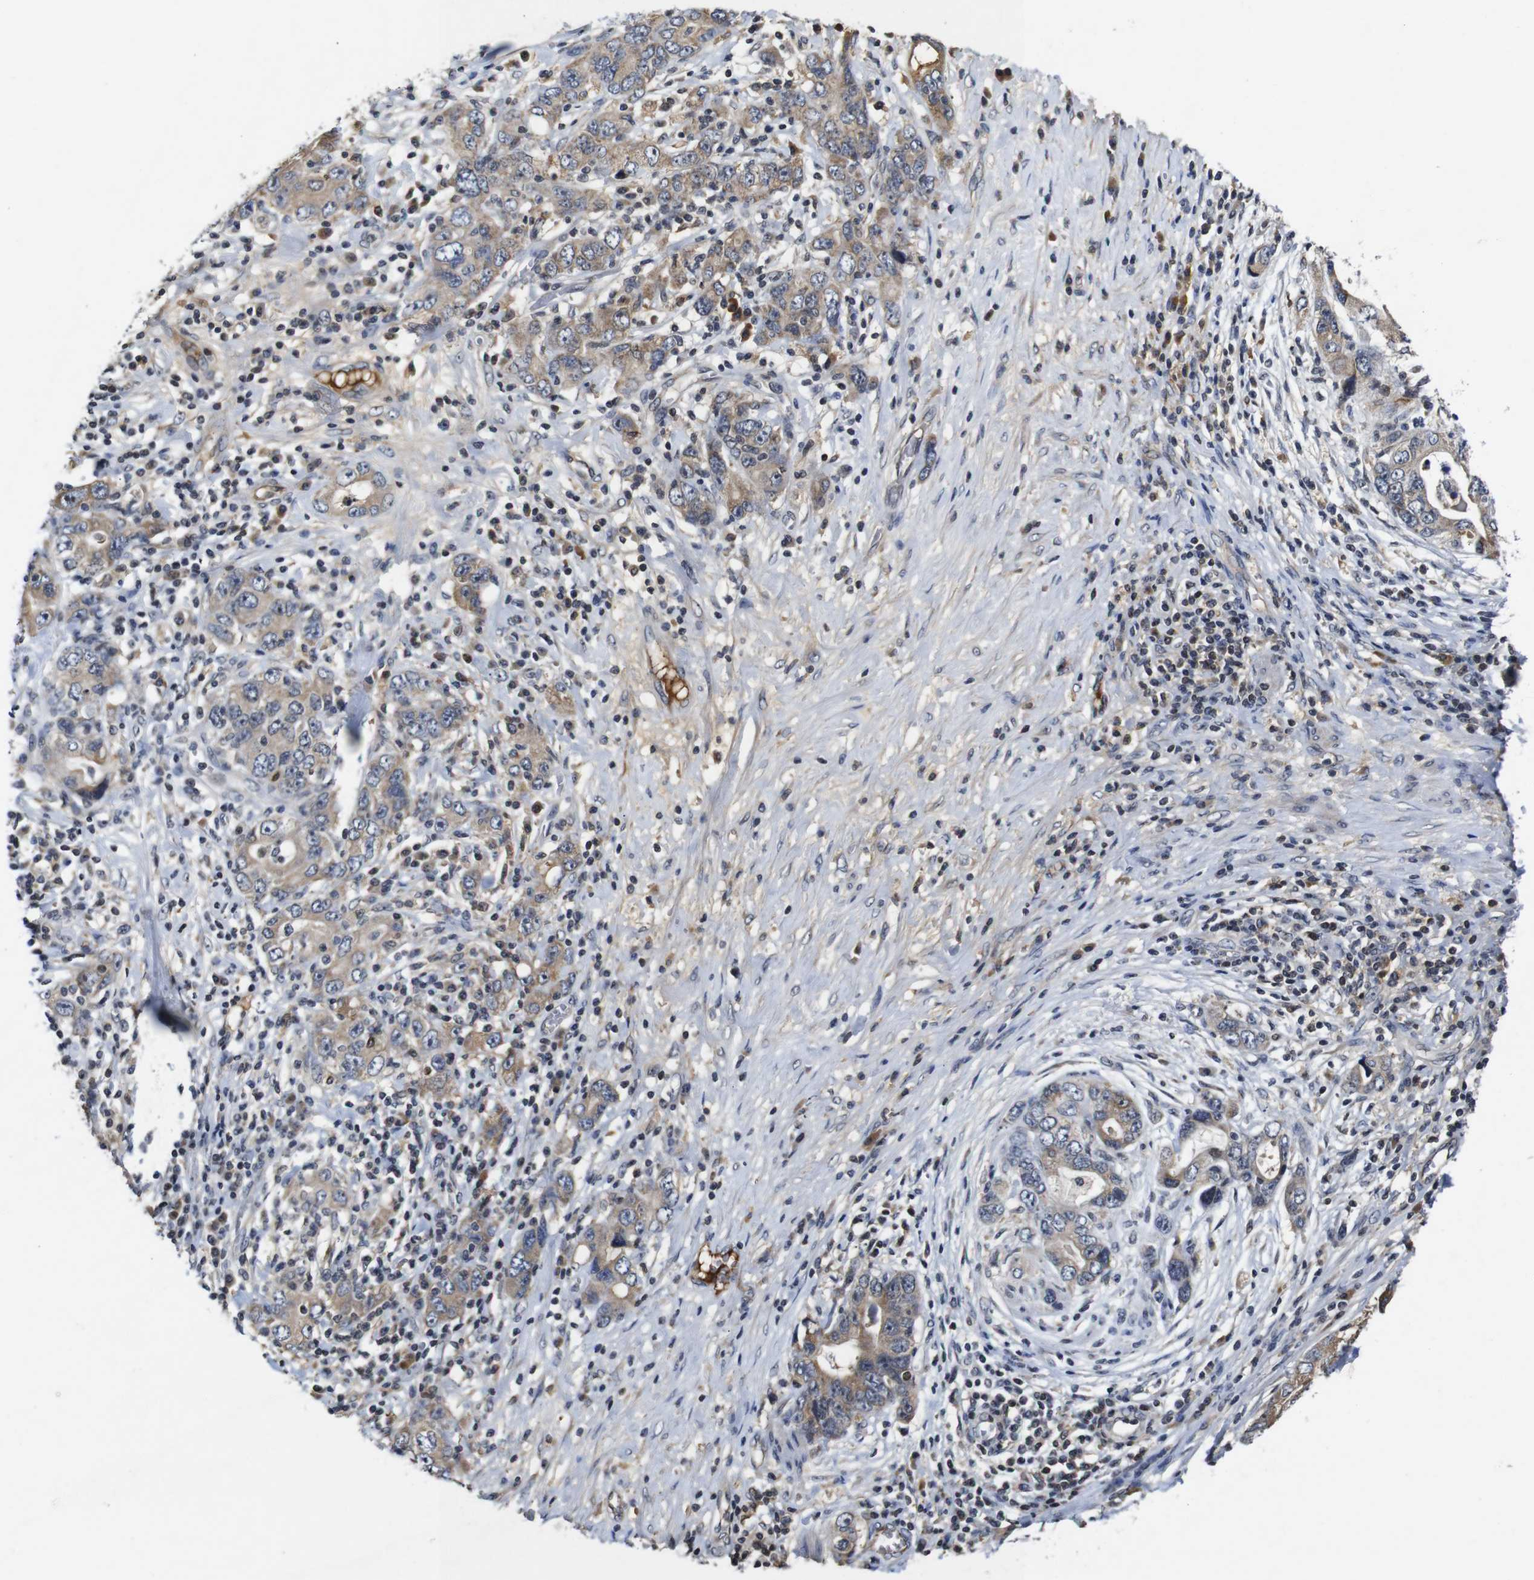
{"staining": {"intensity": "moderate", "quantity": ">75%", "location": "cytoplasmic/membranous"}, "tissue": "stomach cancer", "cell_type": "Tumor cells", "image_type": "cancer", "snomed": [{"axis": "morphology", "description": "Adenocarcinoma, NOS"}, {"axis": "topography", "description": "Stomach, lower"}], "caption": "DAB immunohistochemical staining of stomach cancer (adenocarcinoma) shows moderate cytoplasmic/membranous protein staining in about >75% of tumor cells. The staining is performed using DAB (3,3'-diaminobenzidine) brown chromogen to label protein expression. The nuclei are counter-stained blue using hematoxylin.", "gene": "MYC", "patient": {"sex": "female", "age": 93}}